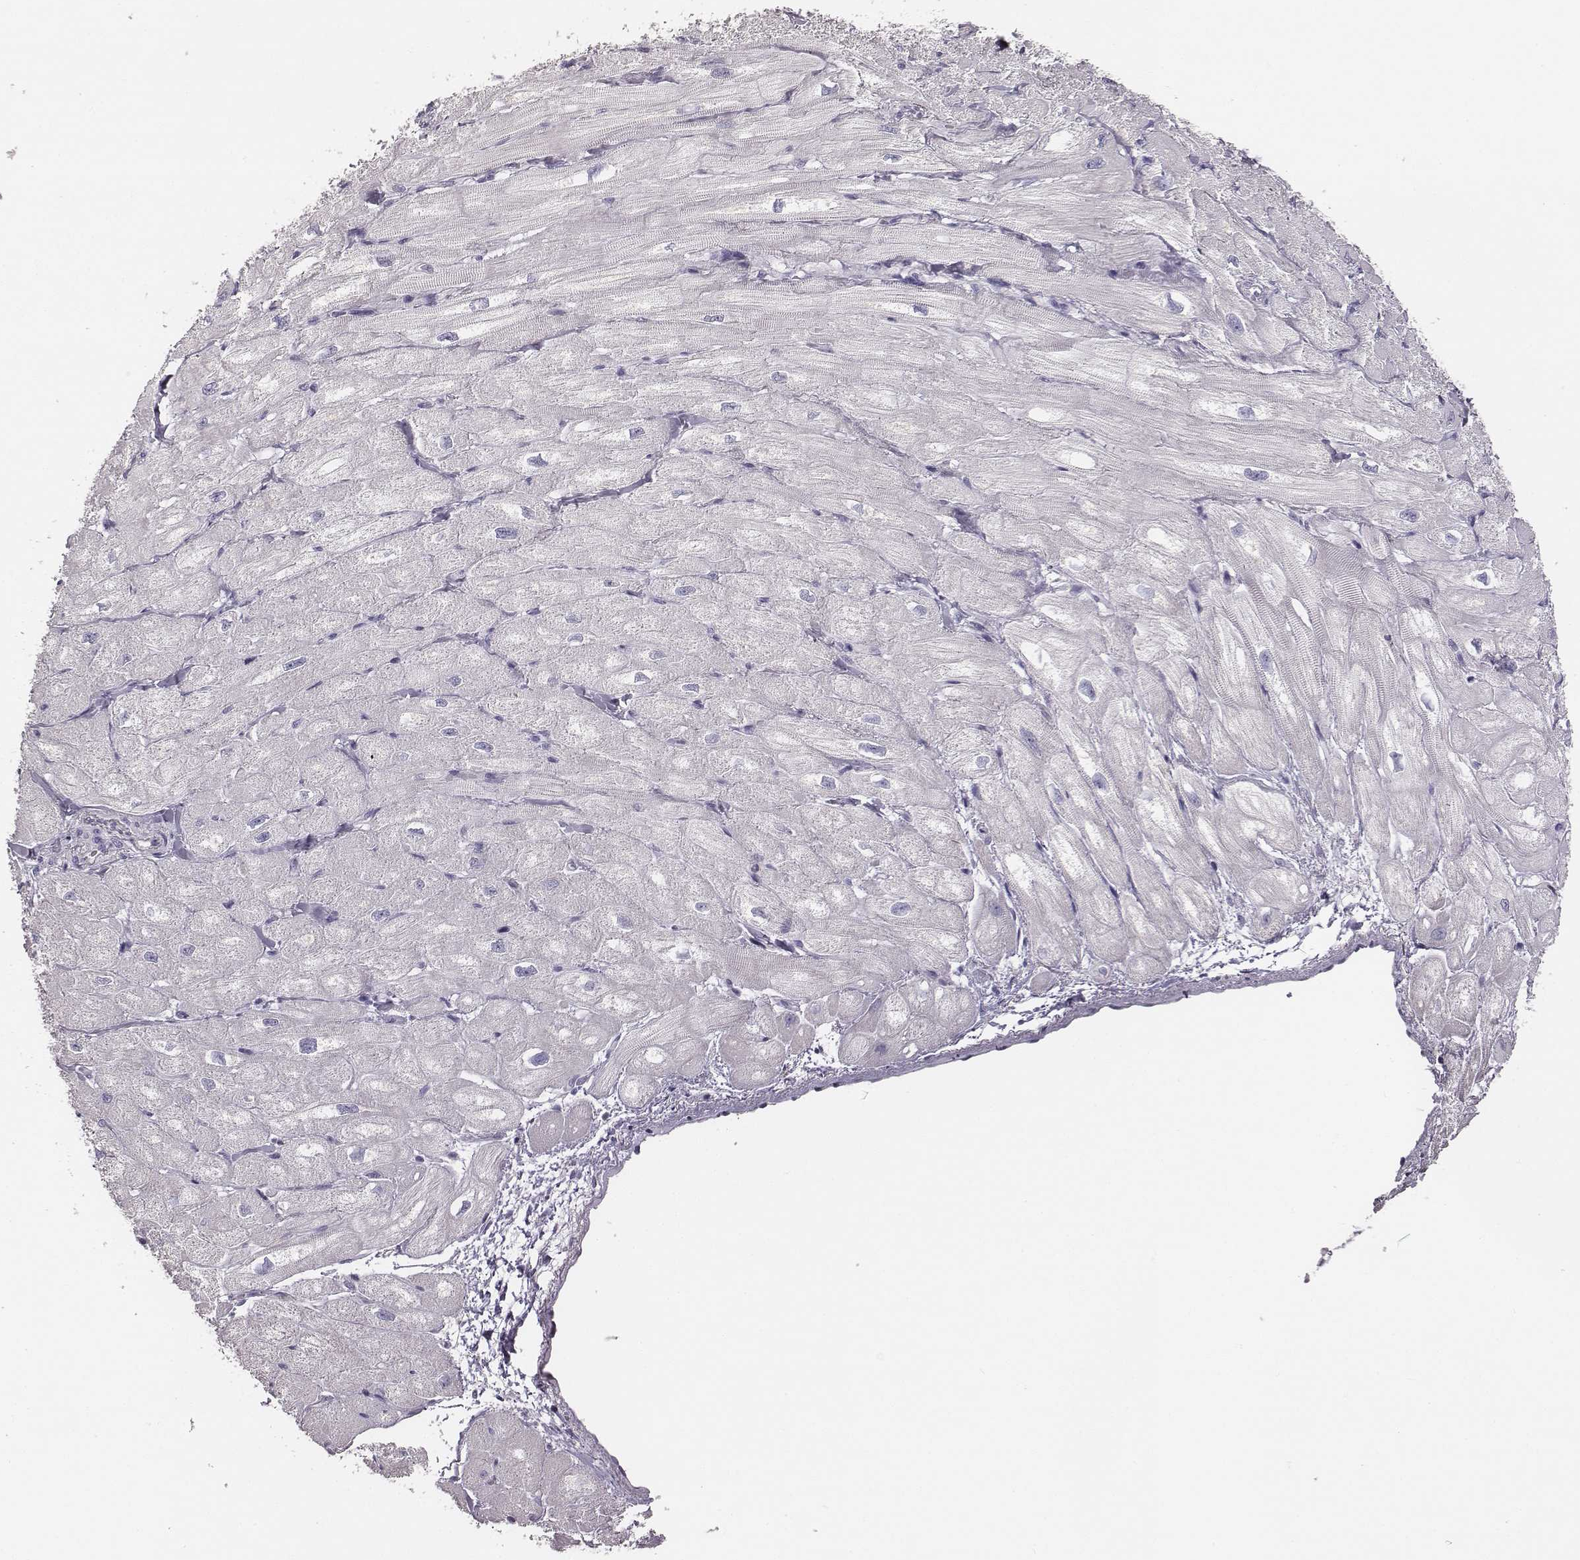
{"staining": {"intensity": "negative", "quantity": "none", "location": "none"}, "tissue": "heart muscle", "cell_type": "Cardiomyocytes", "image_type": "normal", "snomed": [{"axis": "morphology", "description": "Normal tissue, NOS"}, {"axis": "topography", "description": "Heart"}], "caption": "The immunohistochemistry histopathology image has no significant staining in cardiomyocytes of heart muscle.", "gene": "ENSG00000290147", "patient": {"sex": "male", "age": 60}}